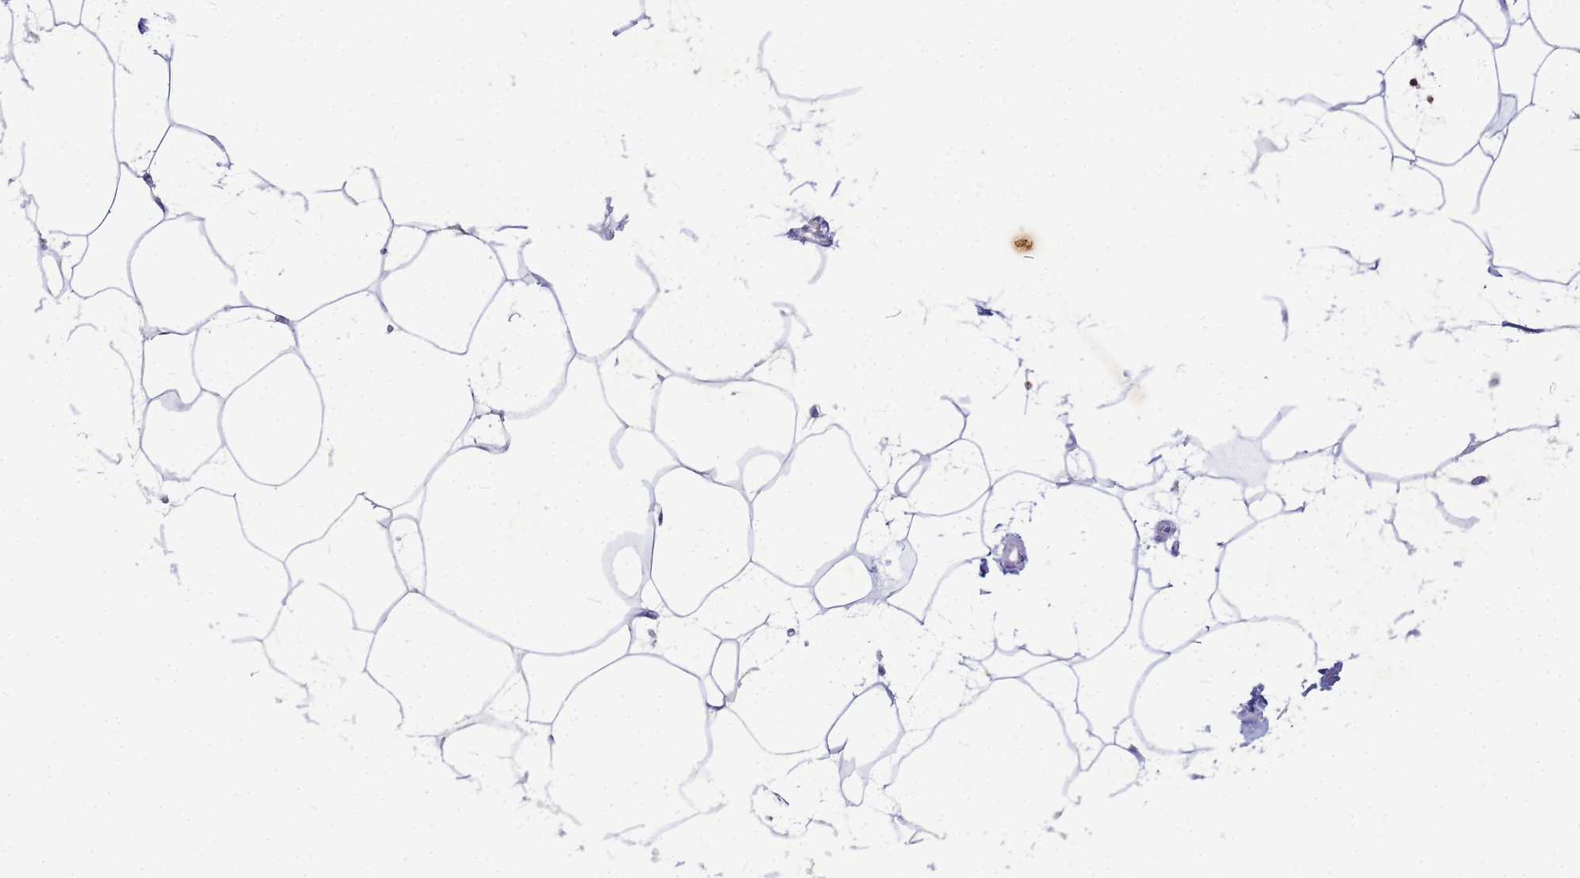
{"staining": {"intensity": "negative", "quantity": "none", "location": "none"}, "tissue": "adipose tissue", "cell_type": "Adipocytes", "image_type": "normal", "snomed": [{"axis": "morphology", "description": "Normal tissue, NOS"}, {"axis": "topography", "description": "Adipose tissue"}], "caption": "Histopathology image shows no protein positivity in adipocytes of normal adipose tissue.", "gene": "B3GNT8", "patient": {"sex": "female", "age": 37}}